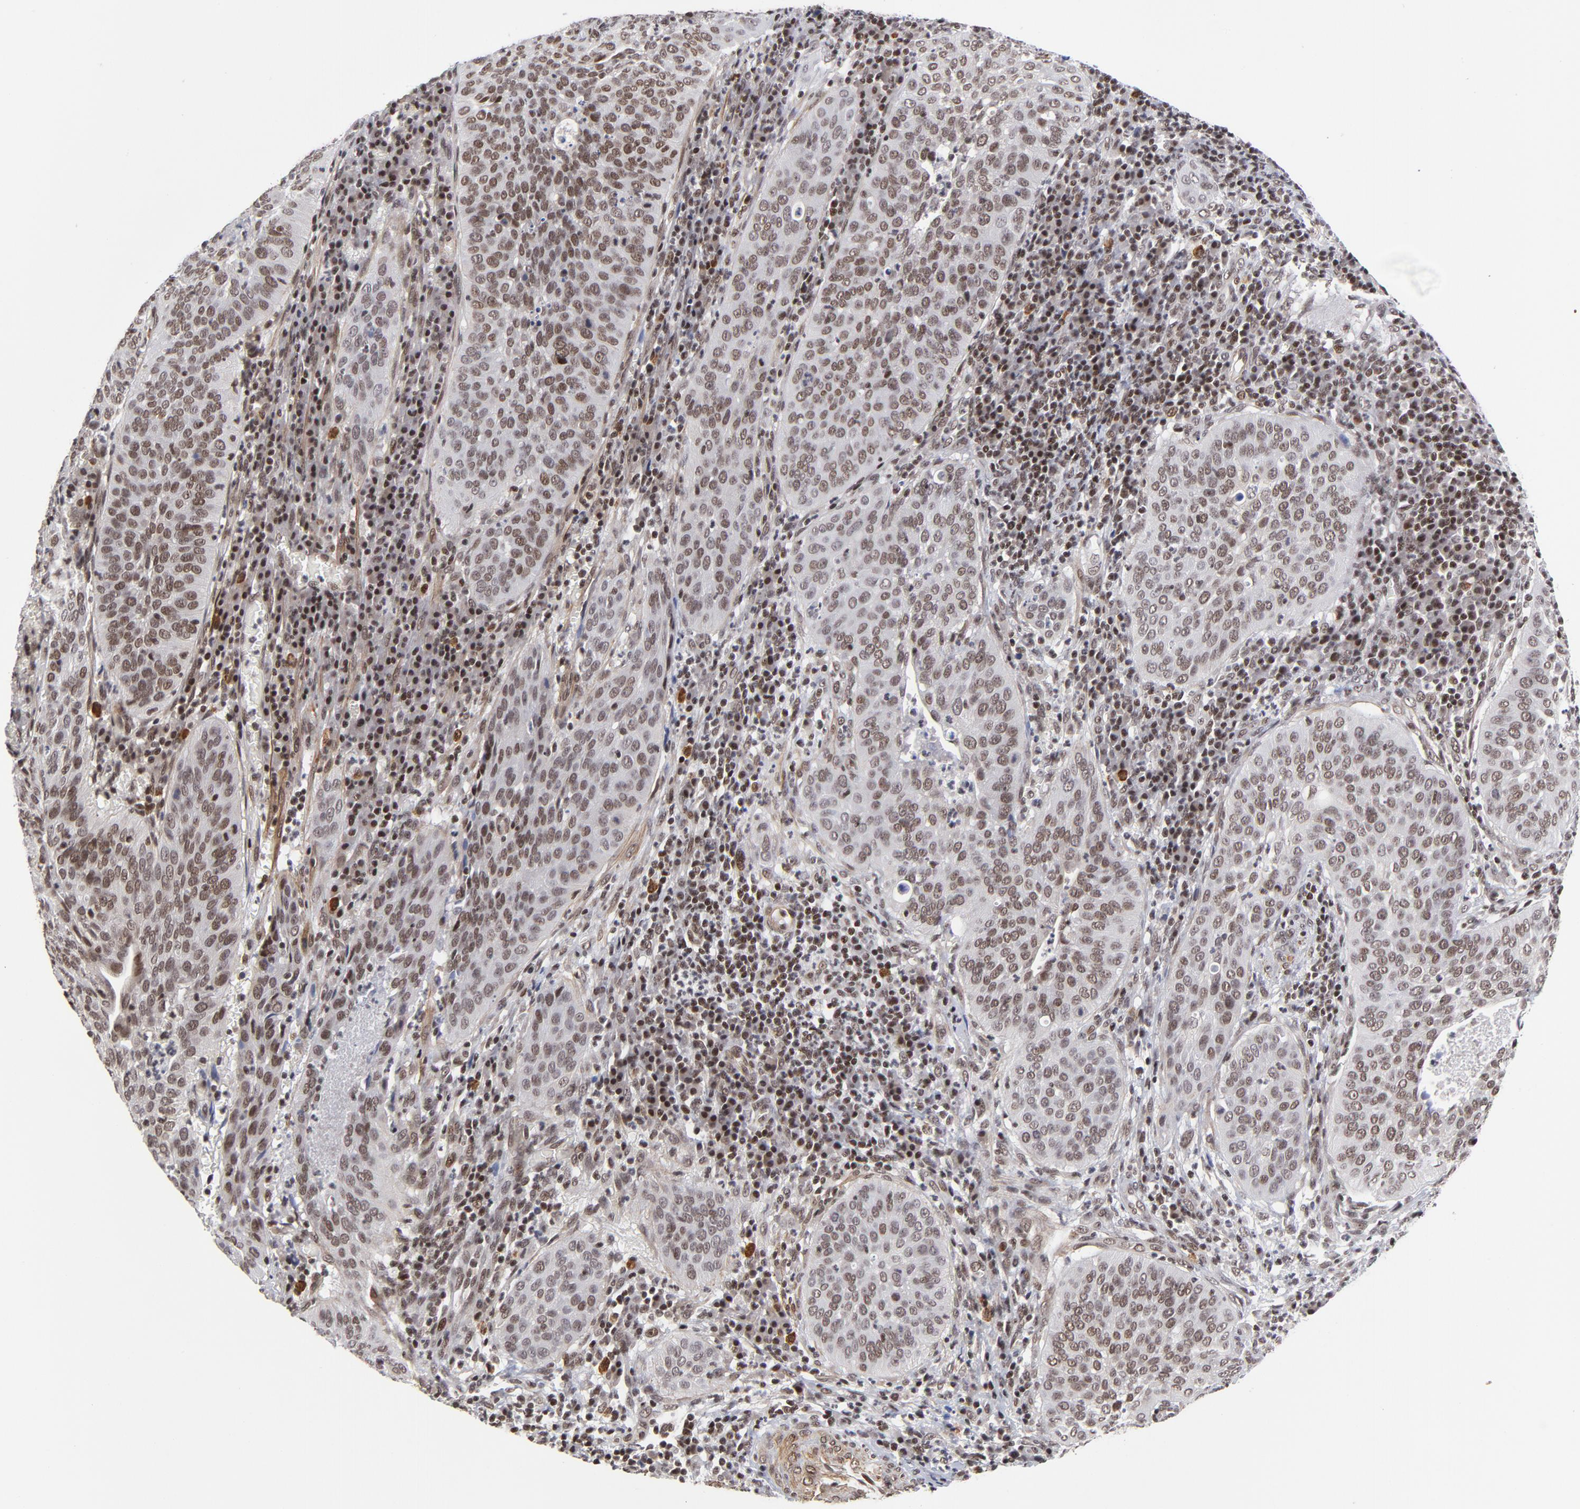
{"staining": {"intensity": "strong", "quantity": ">75%", "location": "nuclear"}, "tissue": "cervical cancer", "cell_type": "Tumor cells", "image_type": "cancer", "snomed": [{"axis": "morphology", "description": "Squamous cell carcinoma, NOS"}, {"axis": "topography", "description": "Cervix"}], "caption": "This is a micrograph of immunohistochemistry (IHC) staining of cervical cancer (squamous cell carcinoma), which shows strong staining in the nuclear of tumor cells.", "gene": "CTCF", "patient": {"sex": "female", "age": 39}}